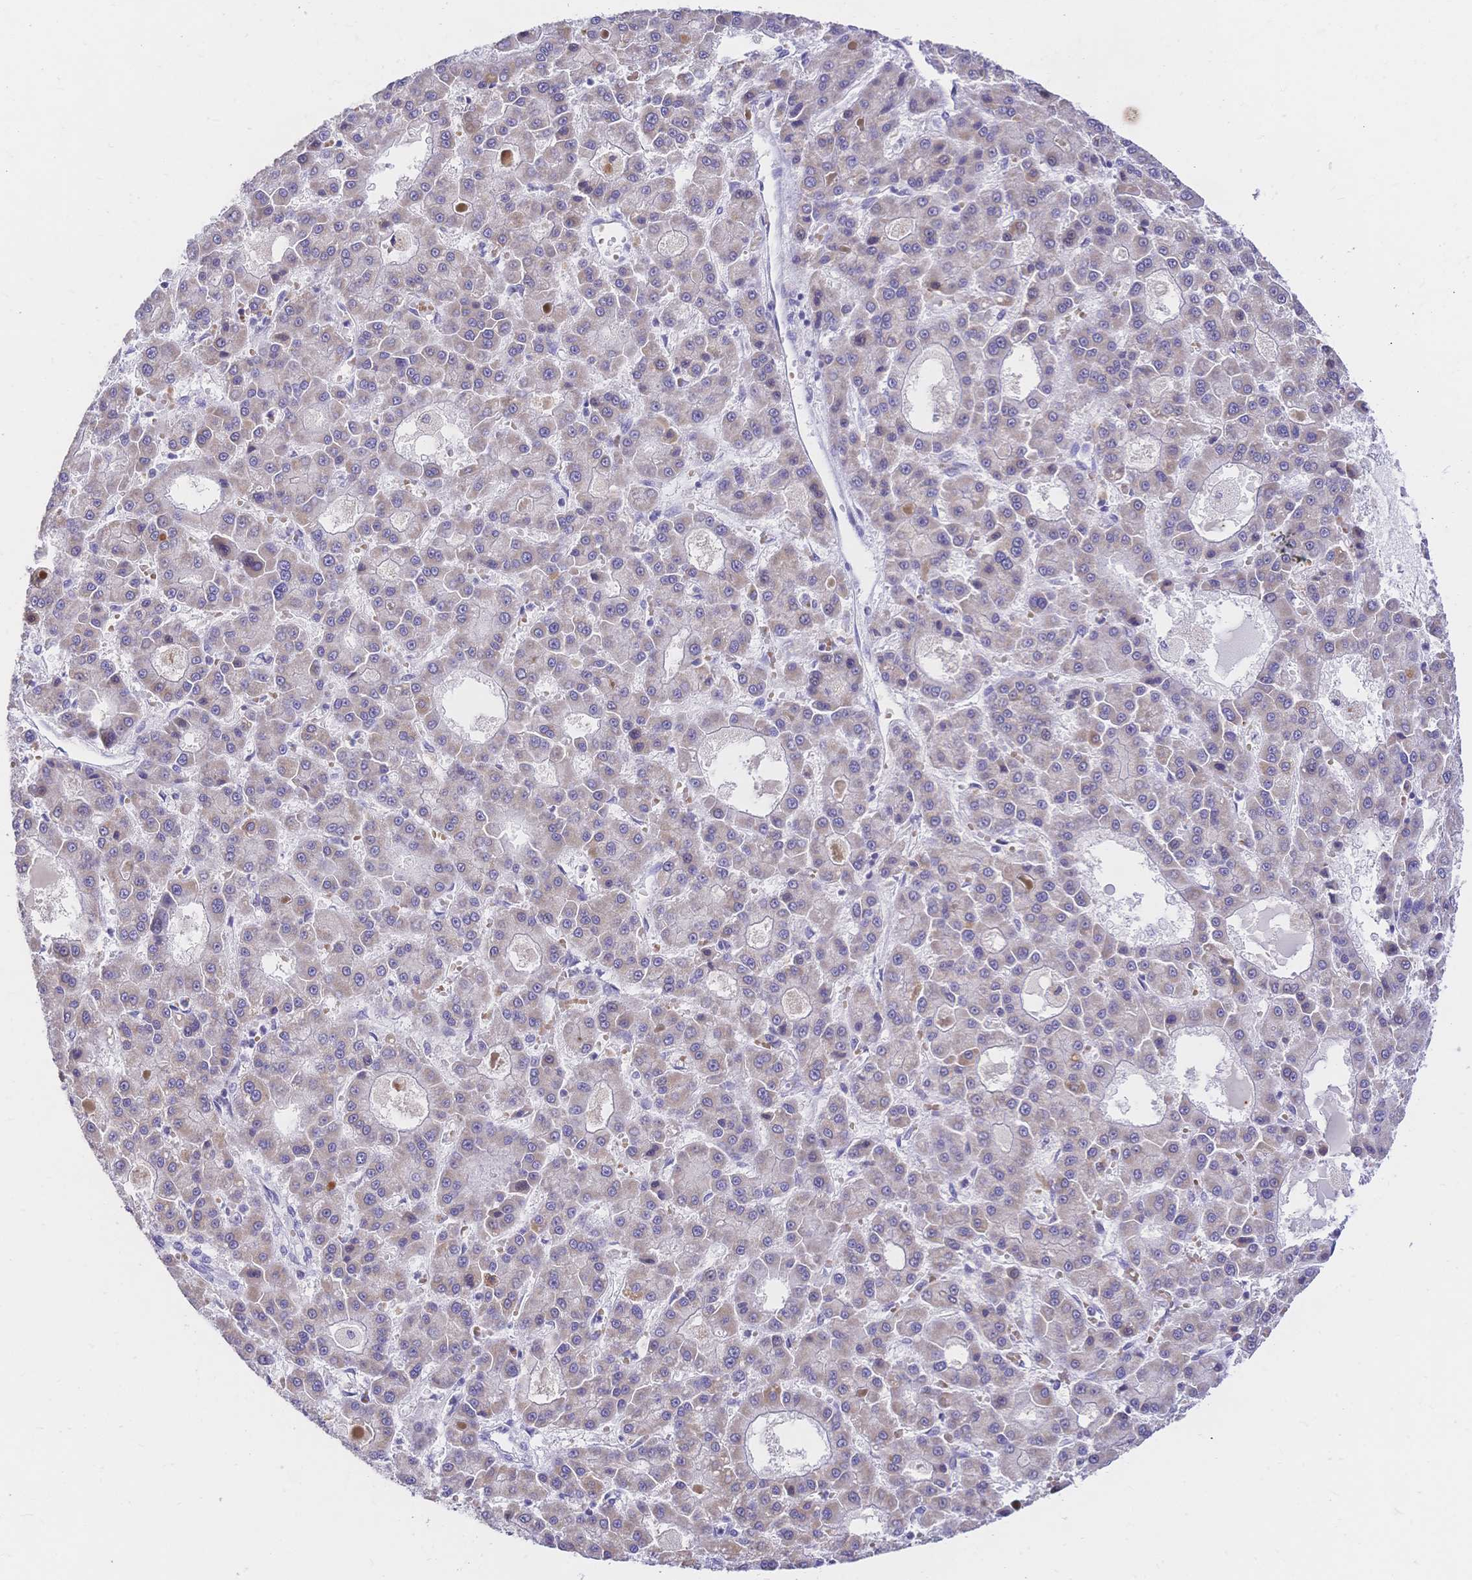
{"staining": {"intensity": "weak", "quantity": "25%-75%", "location": "cytoplasmic/membranous"}, "tissue": "liver cancer", "cell_type": "Tumor cells", "image_type": "cancer", "snomed": [{"axis": "morphology", "description": "Carcinoma, Hepatocellular, NOS"}, {"axis": "topography", "description": "Liver"}], "caption": "Weak cytoplasmic/membranous staining is appreciated in about 25%-75% of tumor cells in liver cancer.", "gene": "CLEC18B", "patient": {"sex": "male", "age": 70}}